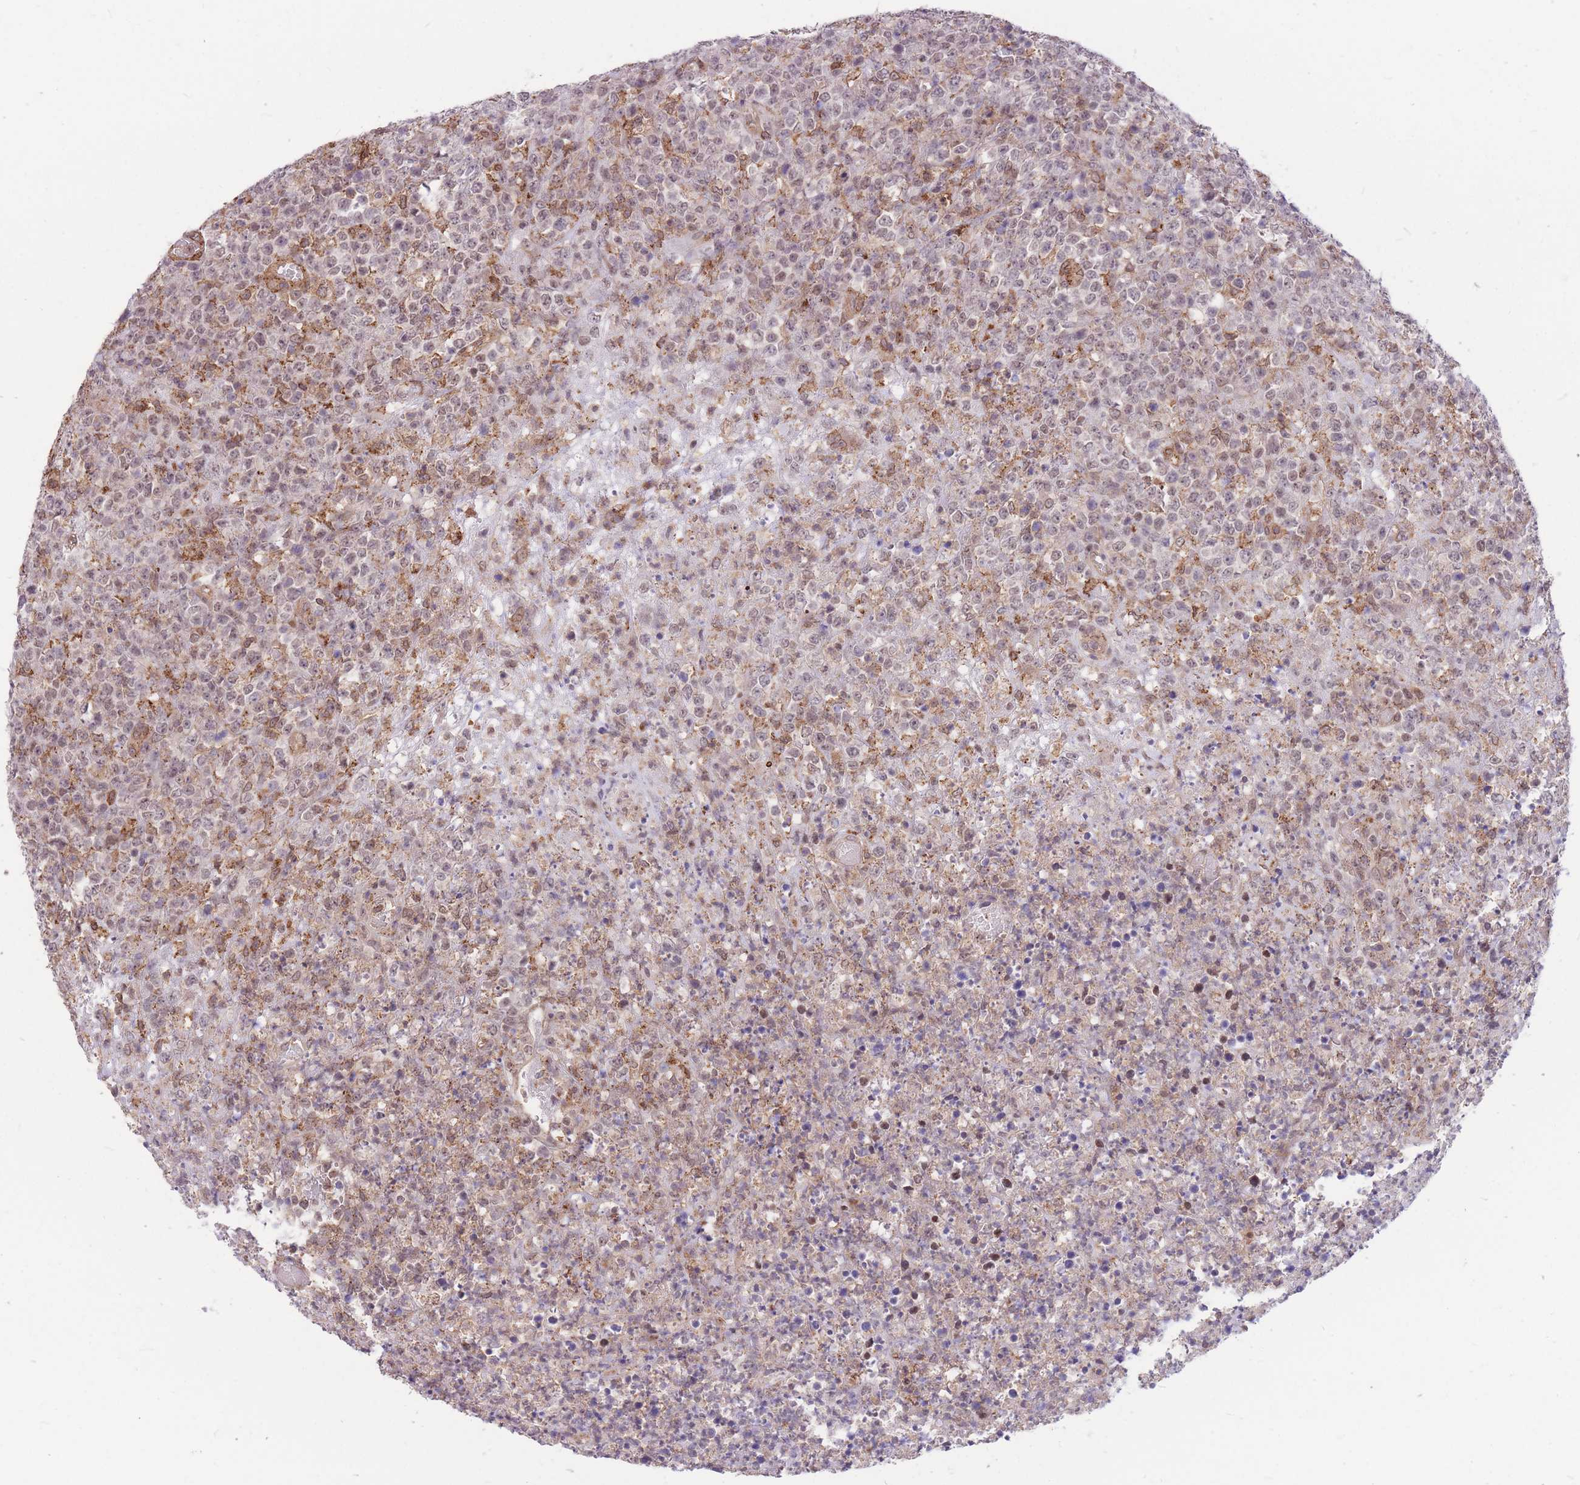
{"staining": {"intensity": "weak", "quantity": "<25%", "location": "cytoplasmic/membranous,nuclear"}, "tissue": "lymphoma", "cell_type": "Tumor cells", "image_type": "cancer", "snomed": [{"axis": "morphology", "description": "Malignant lymphoma, non-Hodgkin's type, High grade"}, {"axis": "topography", "description": "Colon"}], "caption": "Immunohistochemical staining of human lymphoma reveals no significant staining in tumor cells.", "gene": "TCF20", "patient": {"sex": "female", "age": 53}}